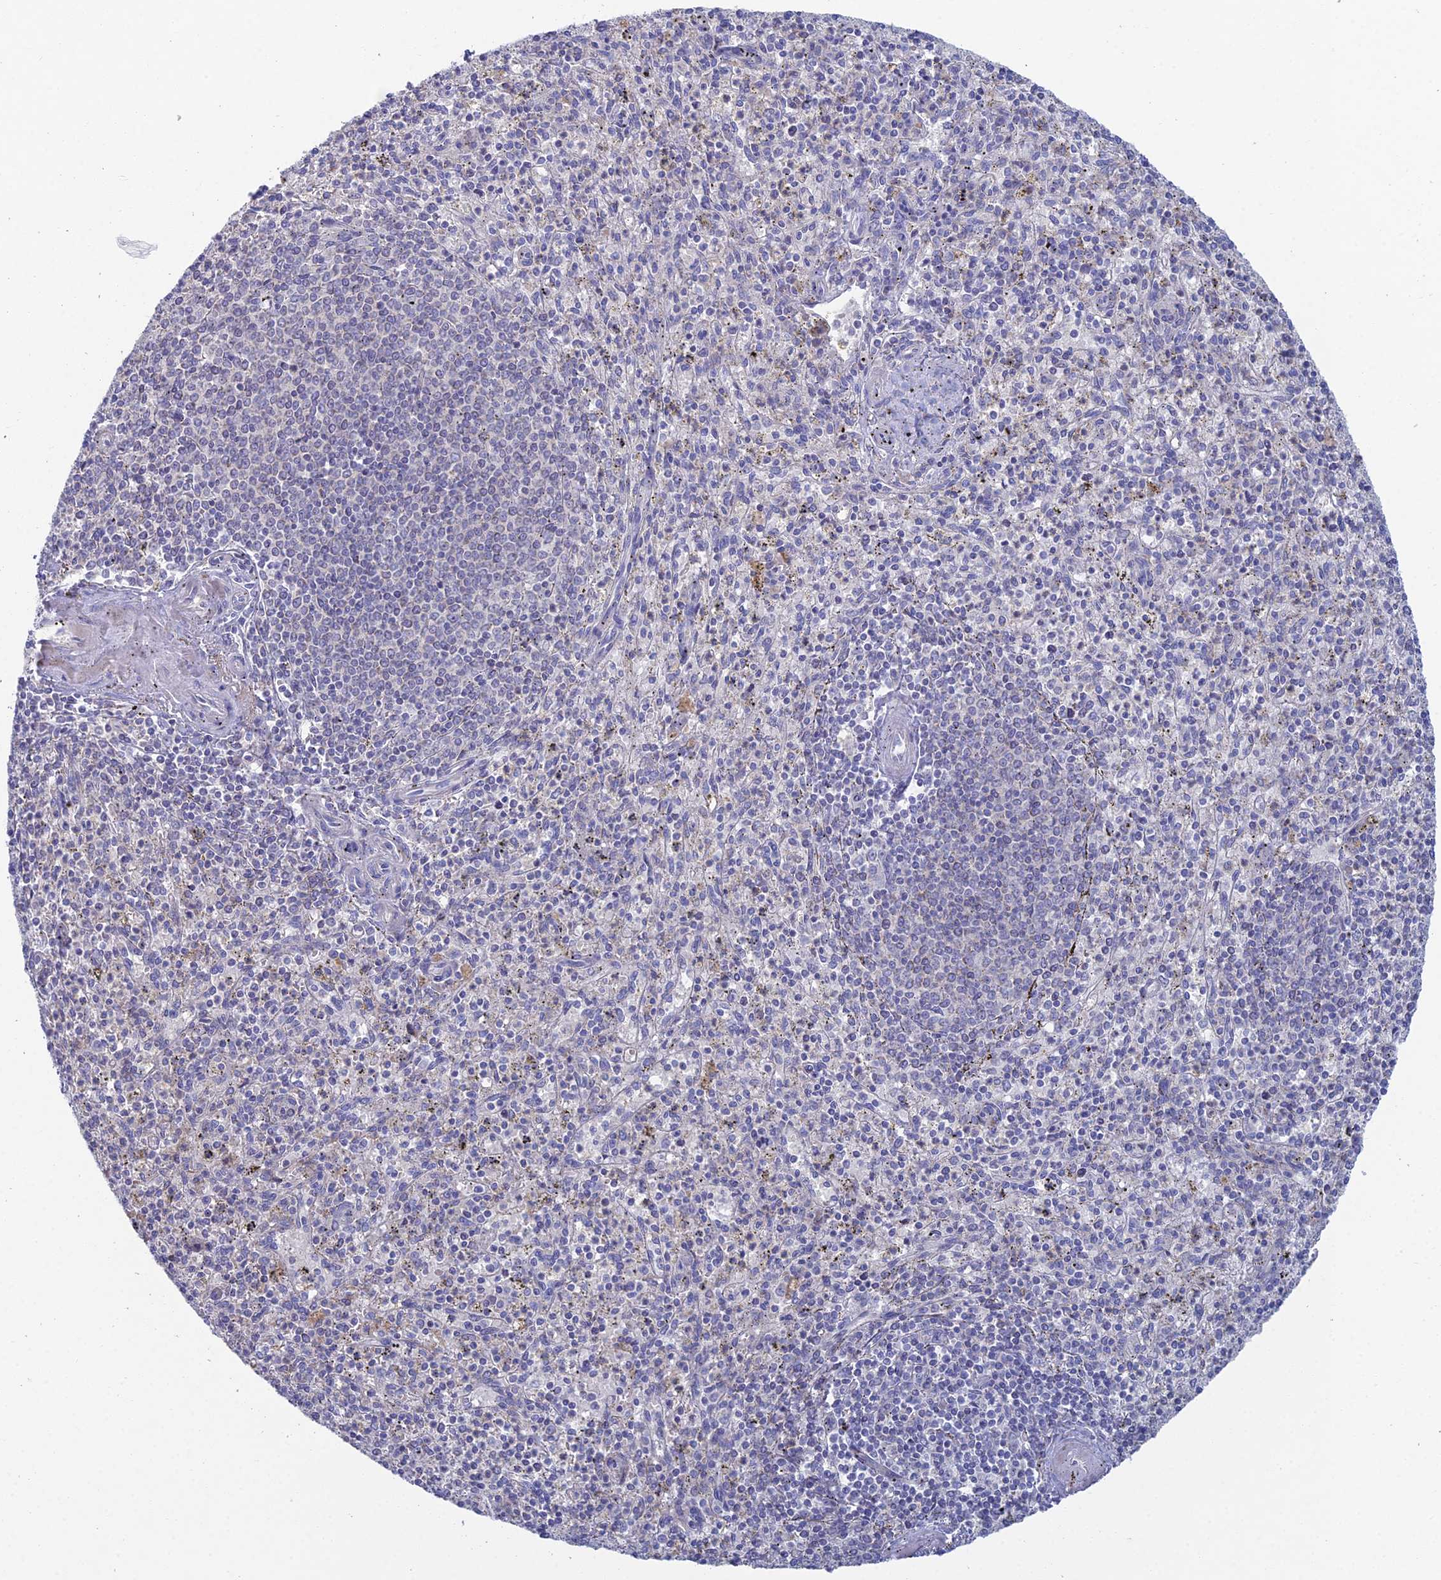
{"staining": {"intensity": "negative", "quantity": "none", "location": "none"}, "tissue": "spleen", "cell_type": "Cells in red pulp", "image_type": "normal", "snomed": [{"axis": "morphology", "description": "Normal tissue, NOS"}, {"axis": "topography", "description": "Spleen"}], "caption": "Spleen stained for a protein using immunohistochemistry demonstrates no expression cells in red pulp.", "gene": "ARL16", "patient": {"sex": "male", "age": 72}}